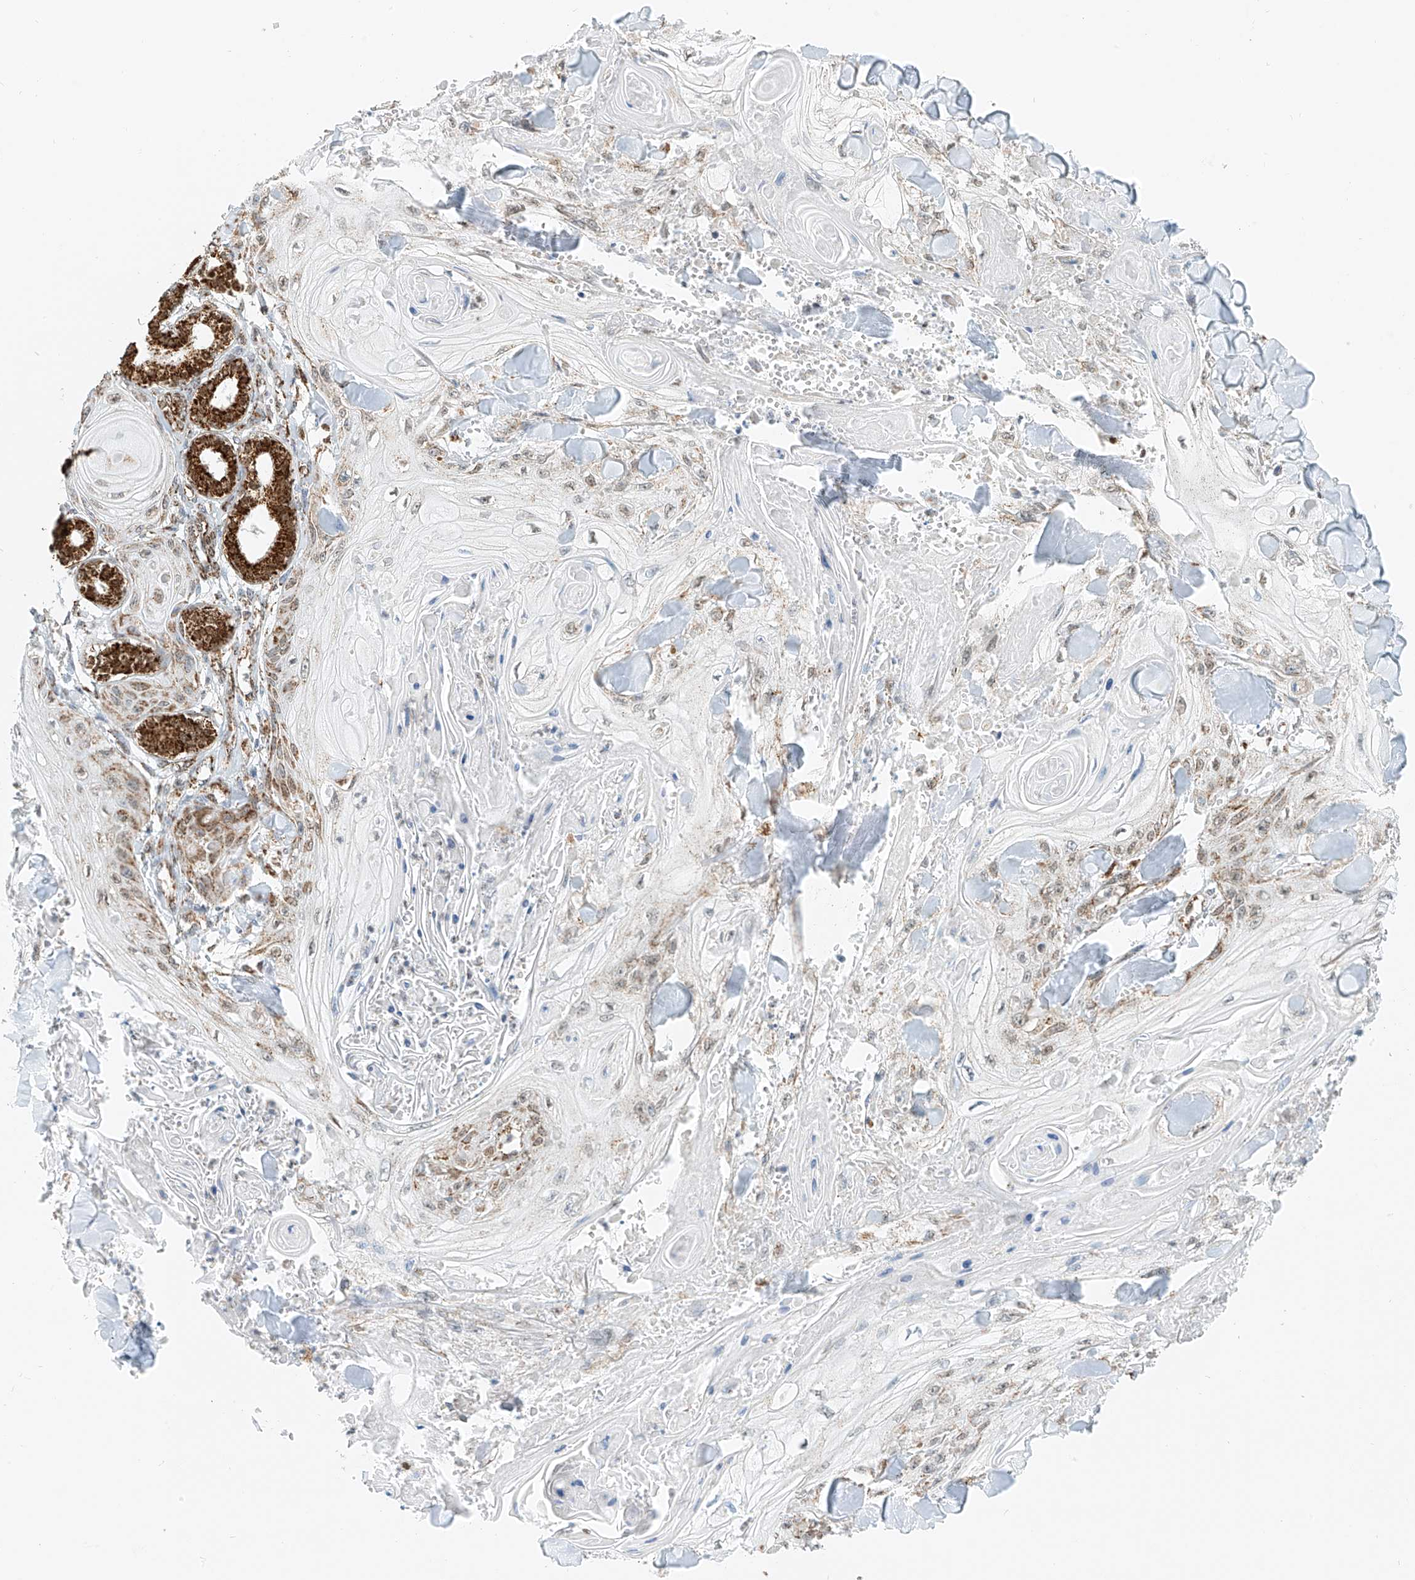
{"staining": {"intensity": "moderate", "quantity": ">75%", "location": "cytoplasmic/membranous"}, "tissue": "skin cancer", "cell_type": "Tumor cells", "image_type": "cancer", "snomed": [{"axis": "morphology", "description": "Squamous cell carcinoma, NOS"}, {"axis": "topography", "description": "Skin"}], "caption": "Moderate cytoplasmic/membranous expression for a protein is seen in about >75% of tumor cells of skin cancer (squamous cell carcinoma) using IHC.", "gene": "PPA2", "patient": {"sex": "male", "age": 74}}